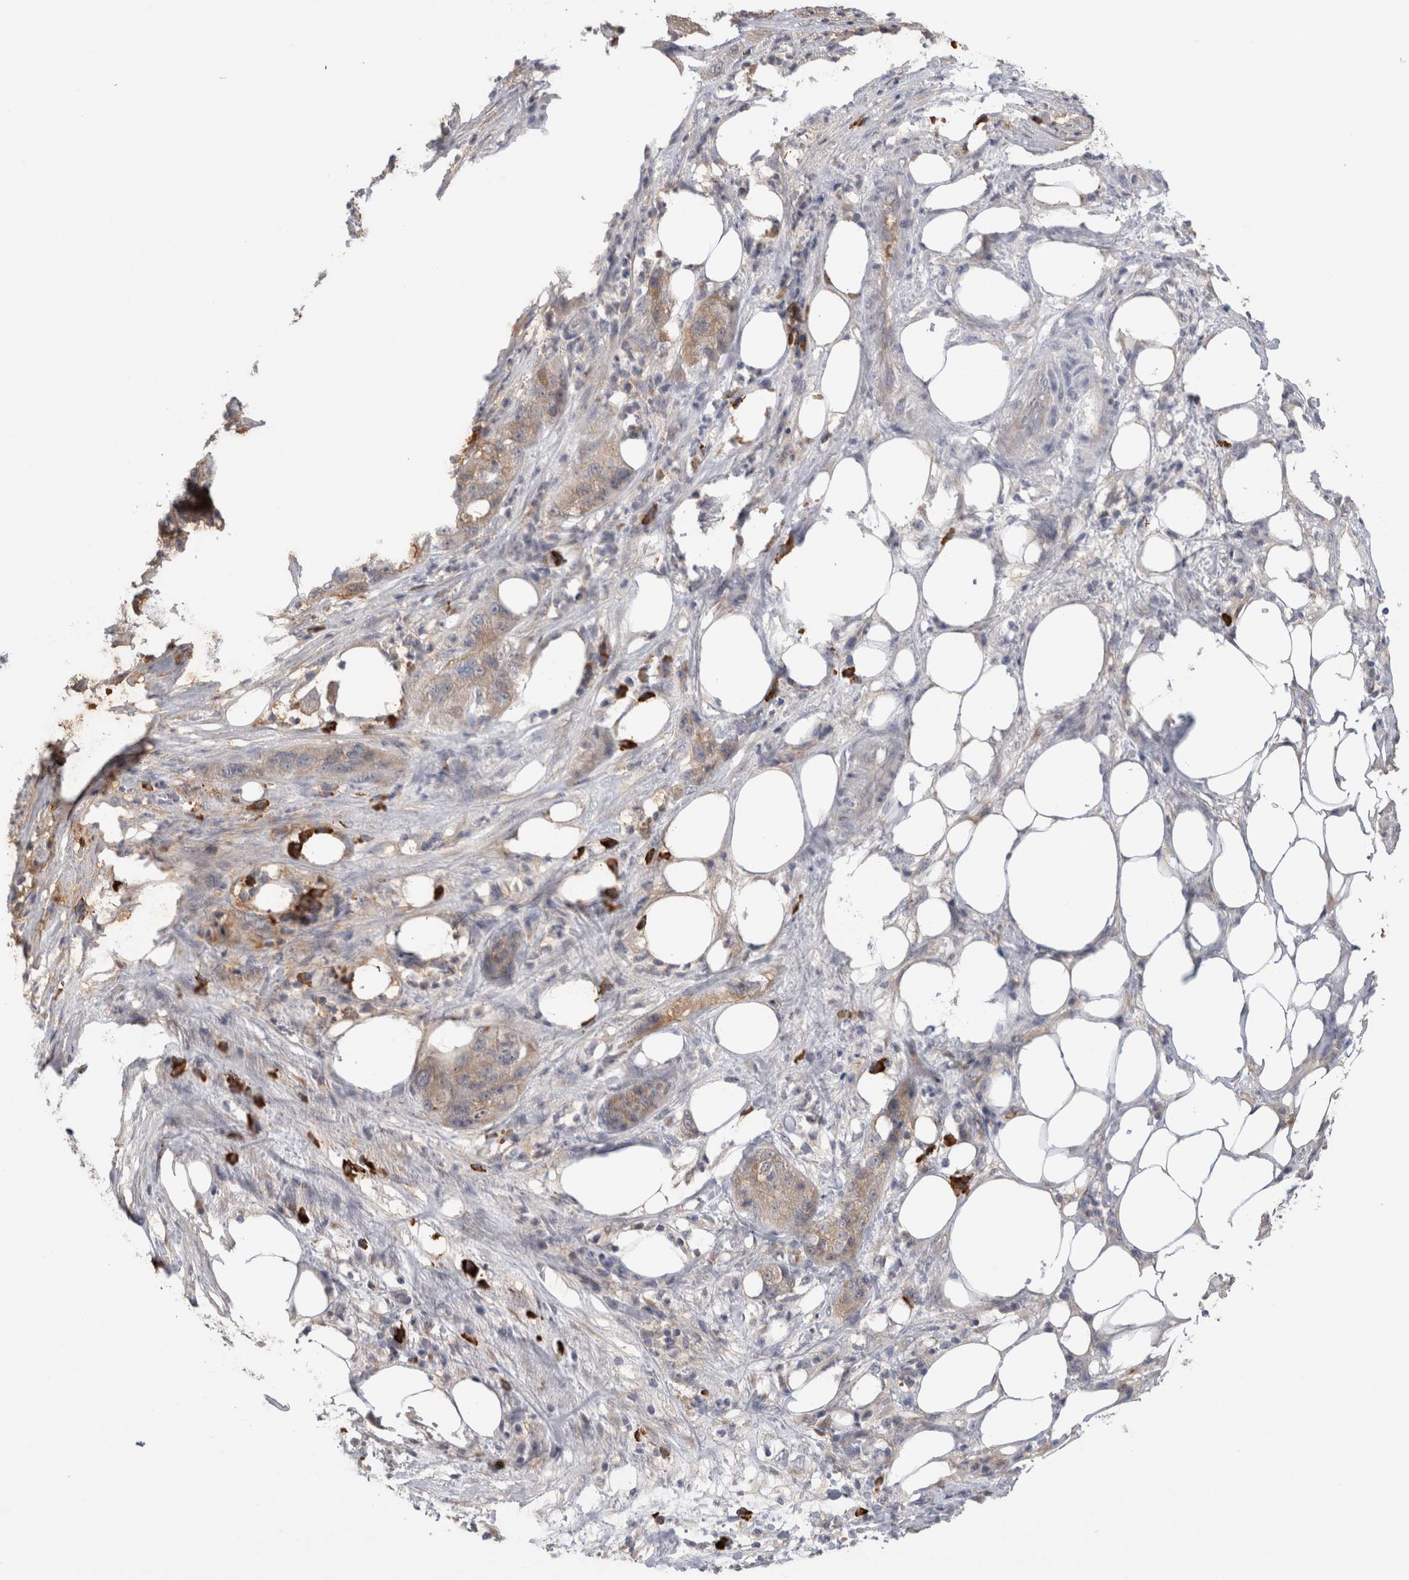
{"staining": {"intensity": "moderate", "quantity": "25%-75%", "location": "cytoplasmic/membranous"}, "tissue": "pancreatic cancer", "cell_type": "Tumor cells", "image_type": "cancer", "snomed": [{"axis": "morphology", "description": "Adenocarcinoma, NOS"}, {"axis": "topography", "description": "Pancreas"}], "caption": "A micrograph of human pancreatic cancer stained for a protein exhibits moderate cytoplasmic/membranous brown staining in tumor cells. The staining was performed using DAB (3,3'-diaminobenzidine), with brown indicating positive protein expression. Nuclei are stained blue with hematoxylin.", "gene": "PPP3CC", "patient": {"sex": "female", "age": 78}}